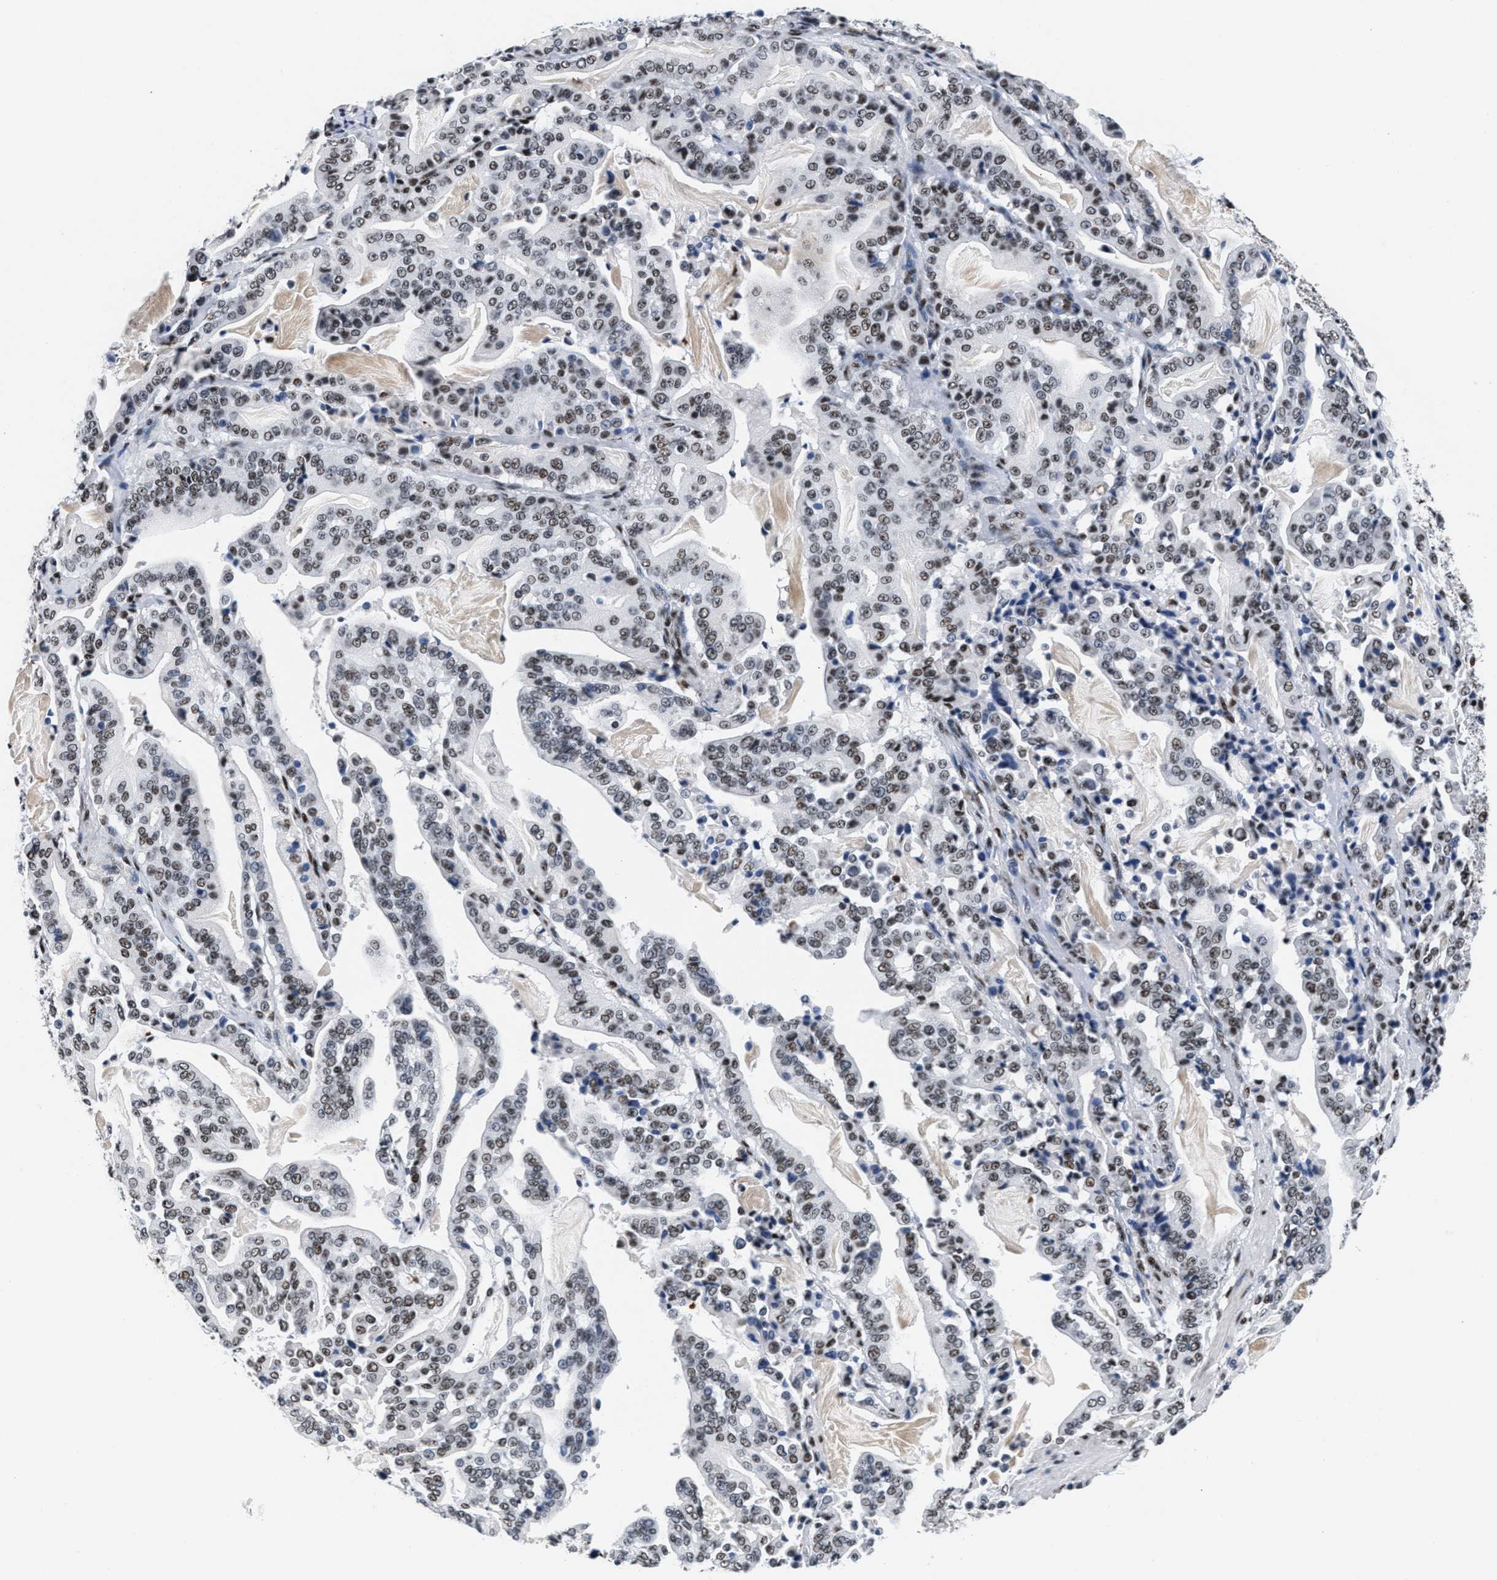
{"staining": {"intensity": "moderate", "quantity": ">75%", "location": "nuclear"}, "tissue": "pancreatic cancer", "cell_type": "Tumor cells", "image_type": "cancer", "snomed": [{"axis": "morphology", "description": "Adenocarcinoma, NOS"}, {"axis": "topography", "description": "Pancreas"}], "caption": "Pancreatic cancer (adenocarcinoma) tissue exhibits moderate nuclear staining in about >75% of tumor cells, visualized by immunohistochemistry.", "gene": "RAD50", "patient": {"sex": "male", "age": 63}}